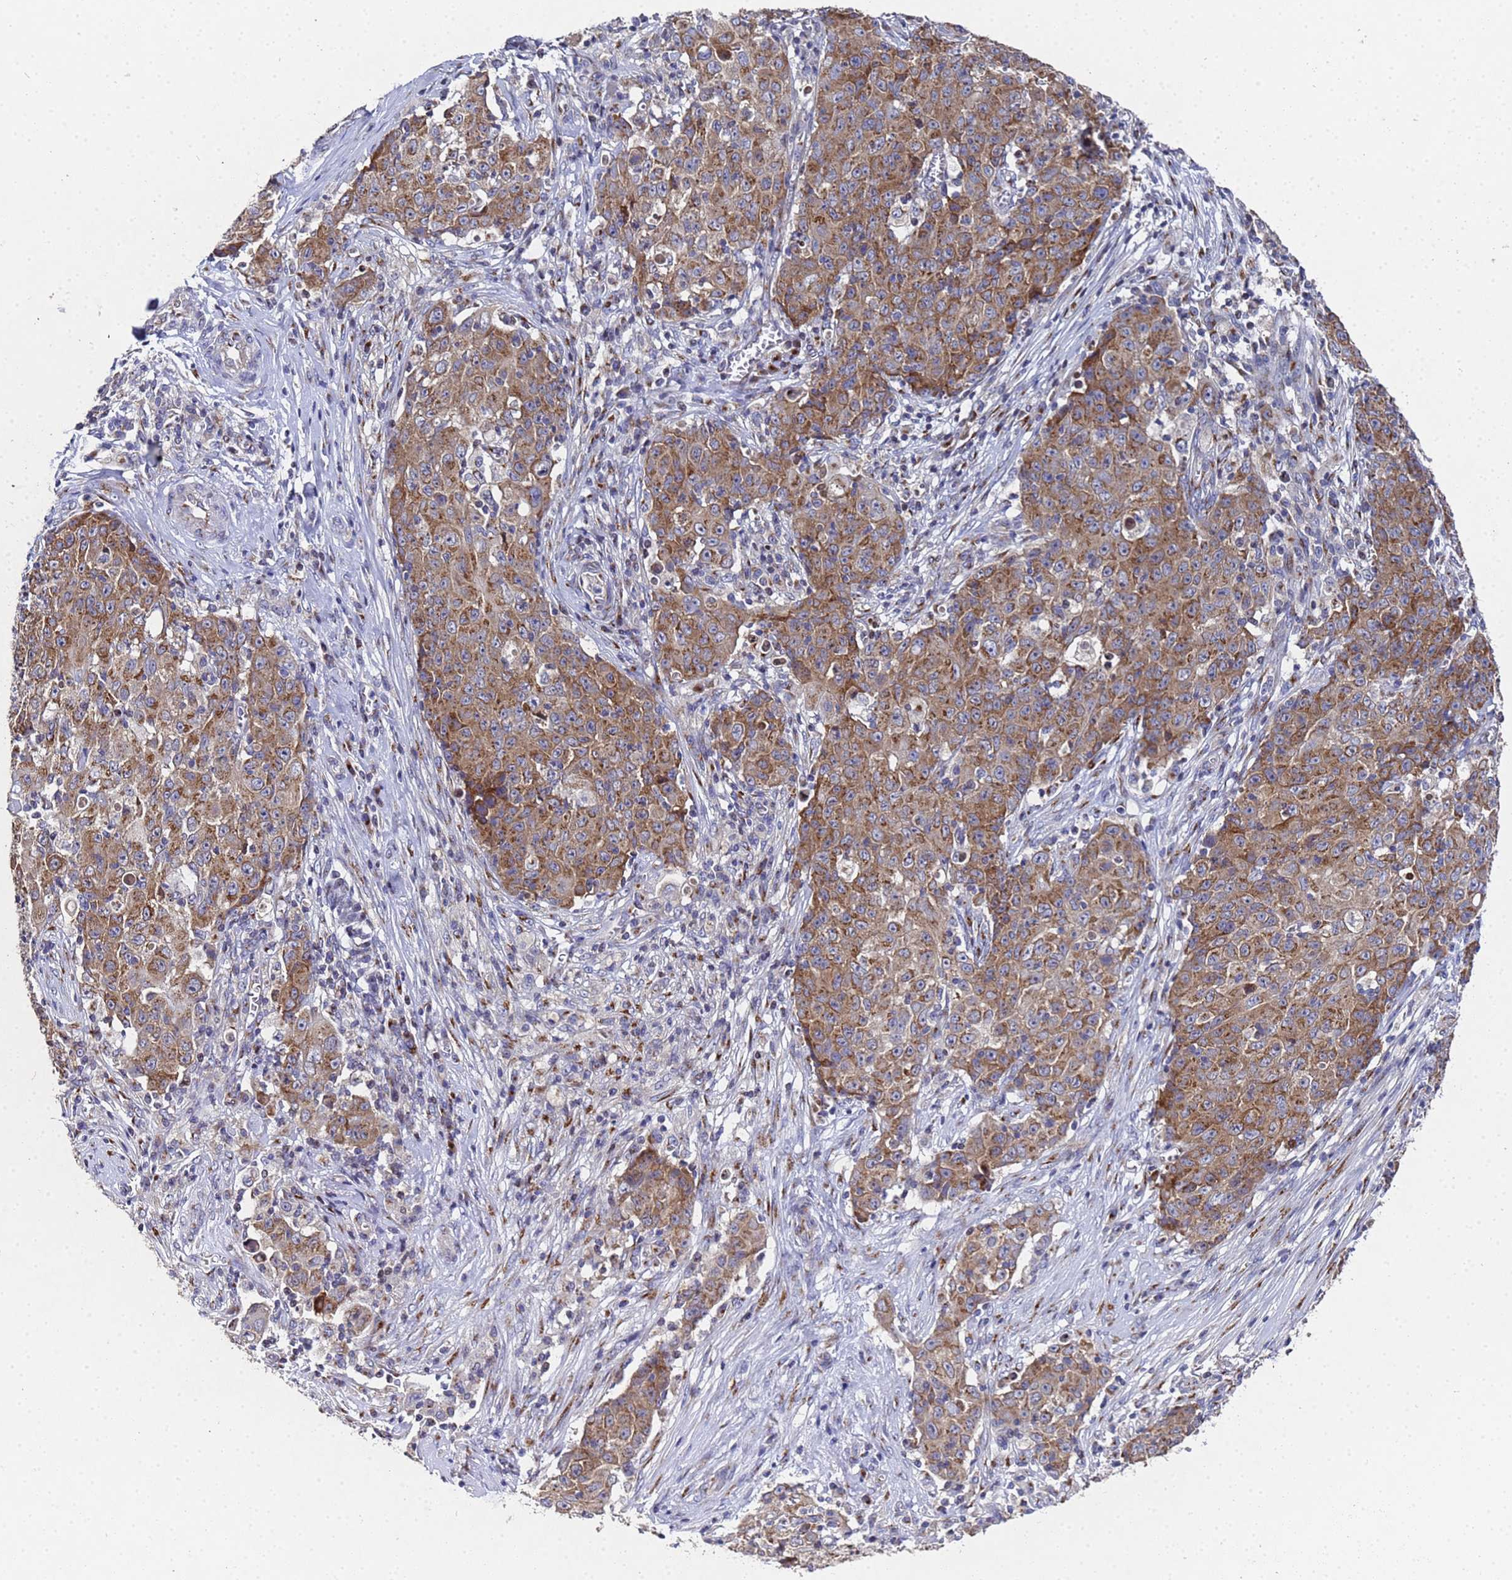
{"staining": {"intensity": "moderate", "quantity": ">75%", "location": "cytoplasmic/membranous"}, "tissue": "ovarian cancer", "cell_type": "Tumor cells", "image_type": "cancer", "snomed": [{"axis": "morphology", "description": "Carcinoma, endometroid"}, {"axis": "topography", "description": "Ovary"}], "caption": "Endometroid carcinoma (ovarian) tissue reveals moderate cytoplasmic/membranous staining in approximately >75% of tumor cells, visualized by immunohistochemistry. (brown staining indicates protein expression, while blue staining denotes nuclei).", "gene": "NSUN6", "patient": {"sex": "female", "age": 42}}